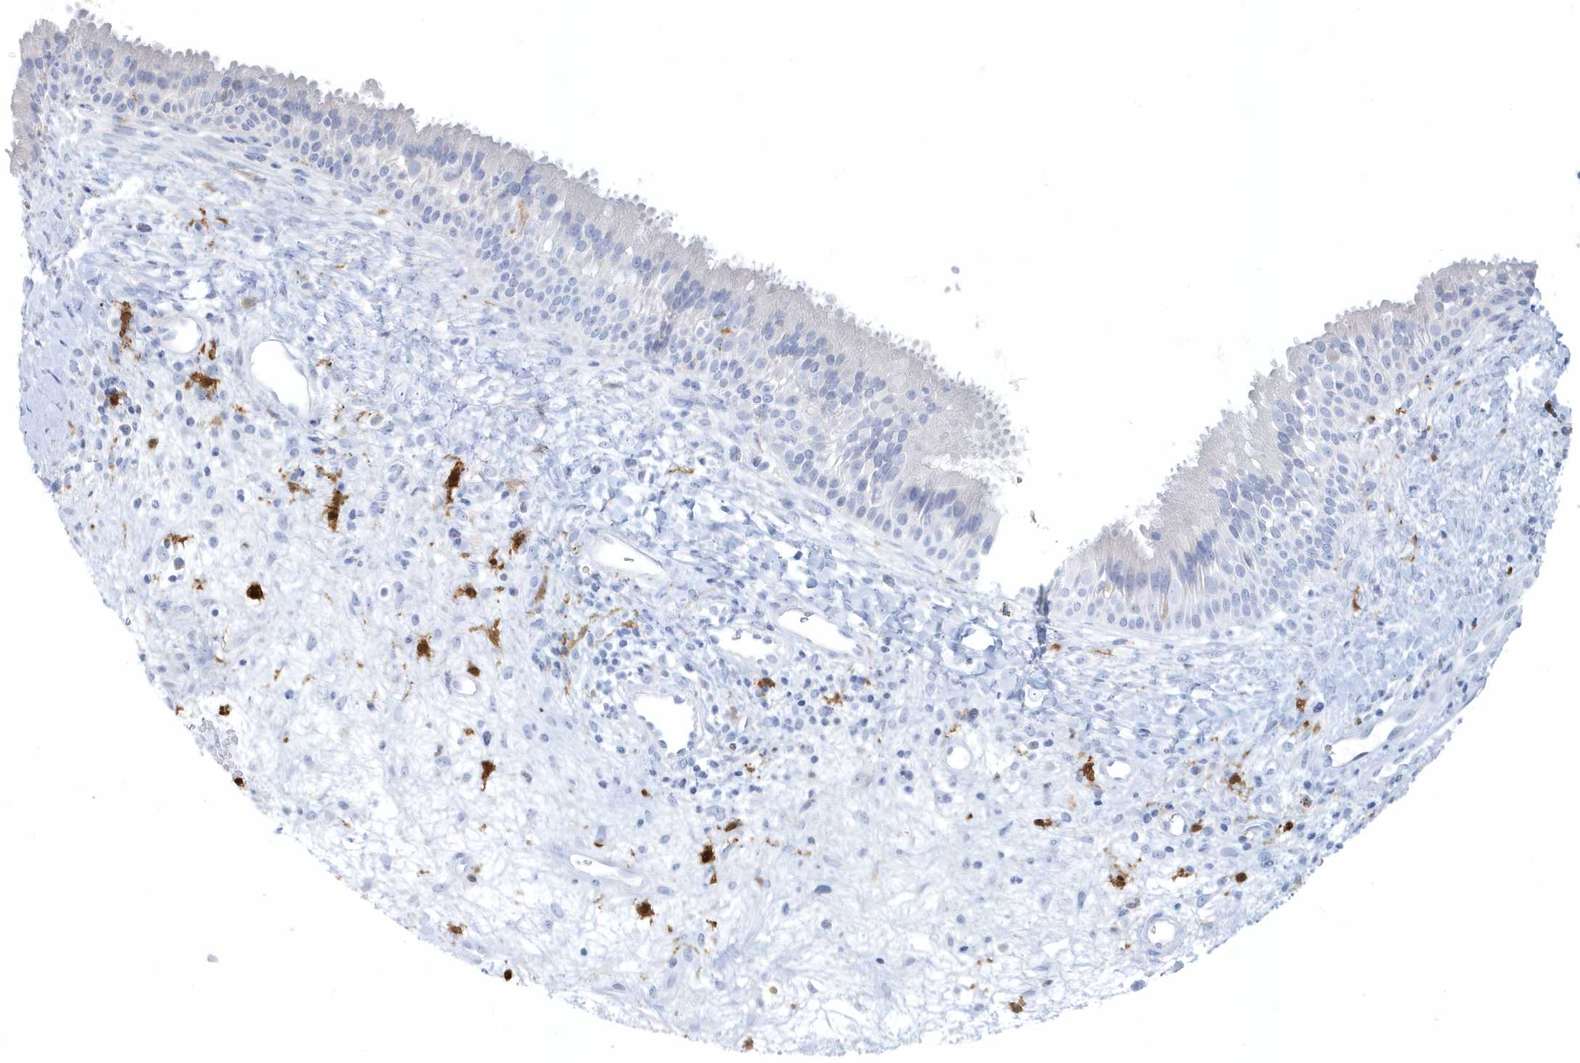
{"staining": {"intensity": "negative", "quantity": "none", "location": "none"}, "tissue": "nasopharynx", "cell_type": "Respiratory epithelial cells", "image_type": "normal", "snomed": [{"axis": "morphology", "description": "Normal tissue, NOS"}, {"axis": "topography", "description": "Nasopharynx"}], "caption": "Nasopharynx stained for a protein using immunohistochemistry demonstrates no expression respiratory epithelial cells.", "gene": "FAM98A", "patient": {"sex": "male", "age": 22}}